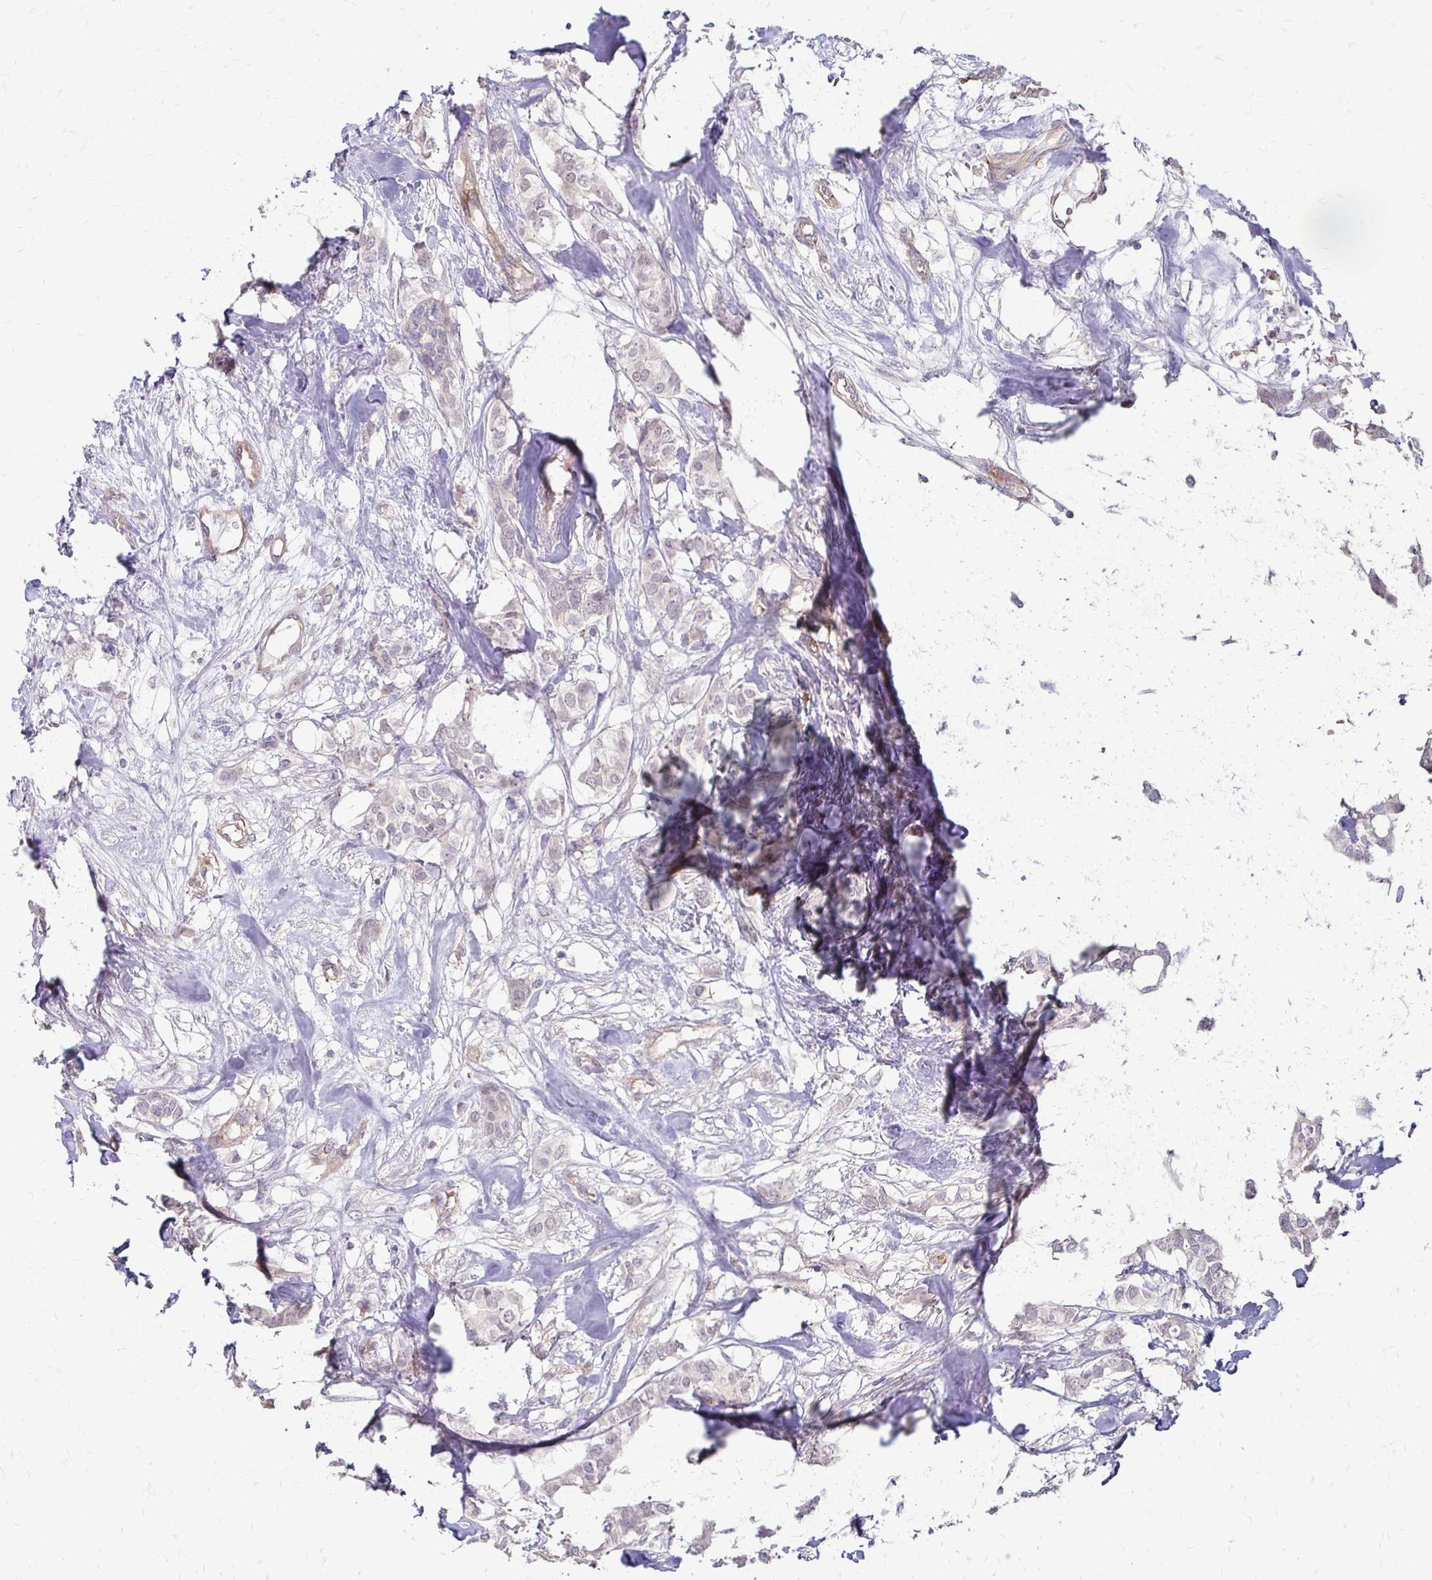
{"staining": {"intensity": "negative", "quantity": "none", "location": "none"}, "tissue": "breast cancer", "cell_type": "Tumor cells", "image_type": "cancer", "snomed": [{"axis": "morphology", "description": "Duct carcinoma"}, {"axis": "topography", "description": "Breast"}], "caption": "A micrograph of breast infiltrating ductal carcinoma stained for a protein reveals no brown staining in tumor cells.", "gene": "CFL2", "patient": {"sex": "female", "age": 62}}